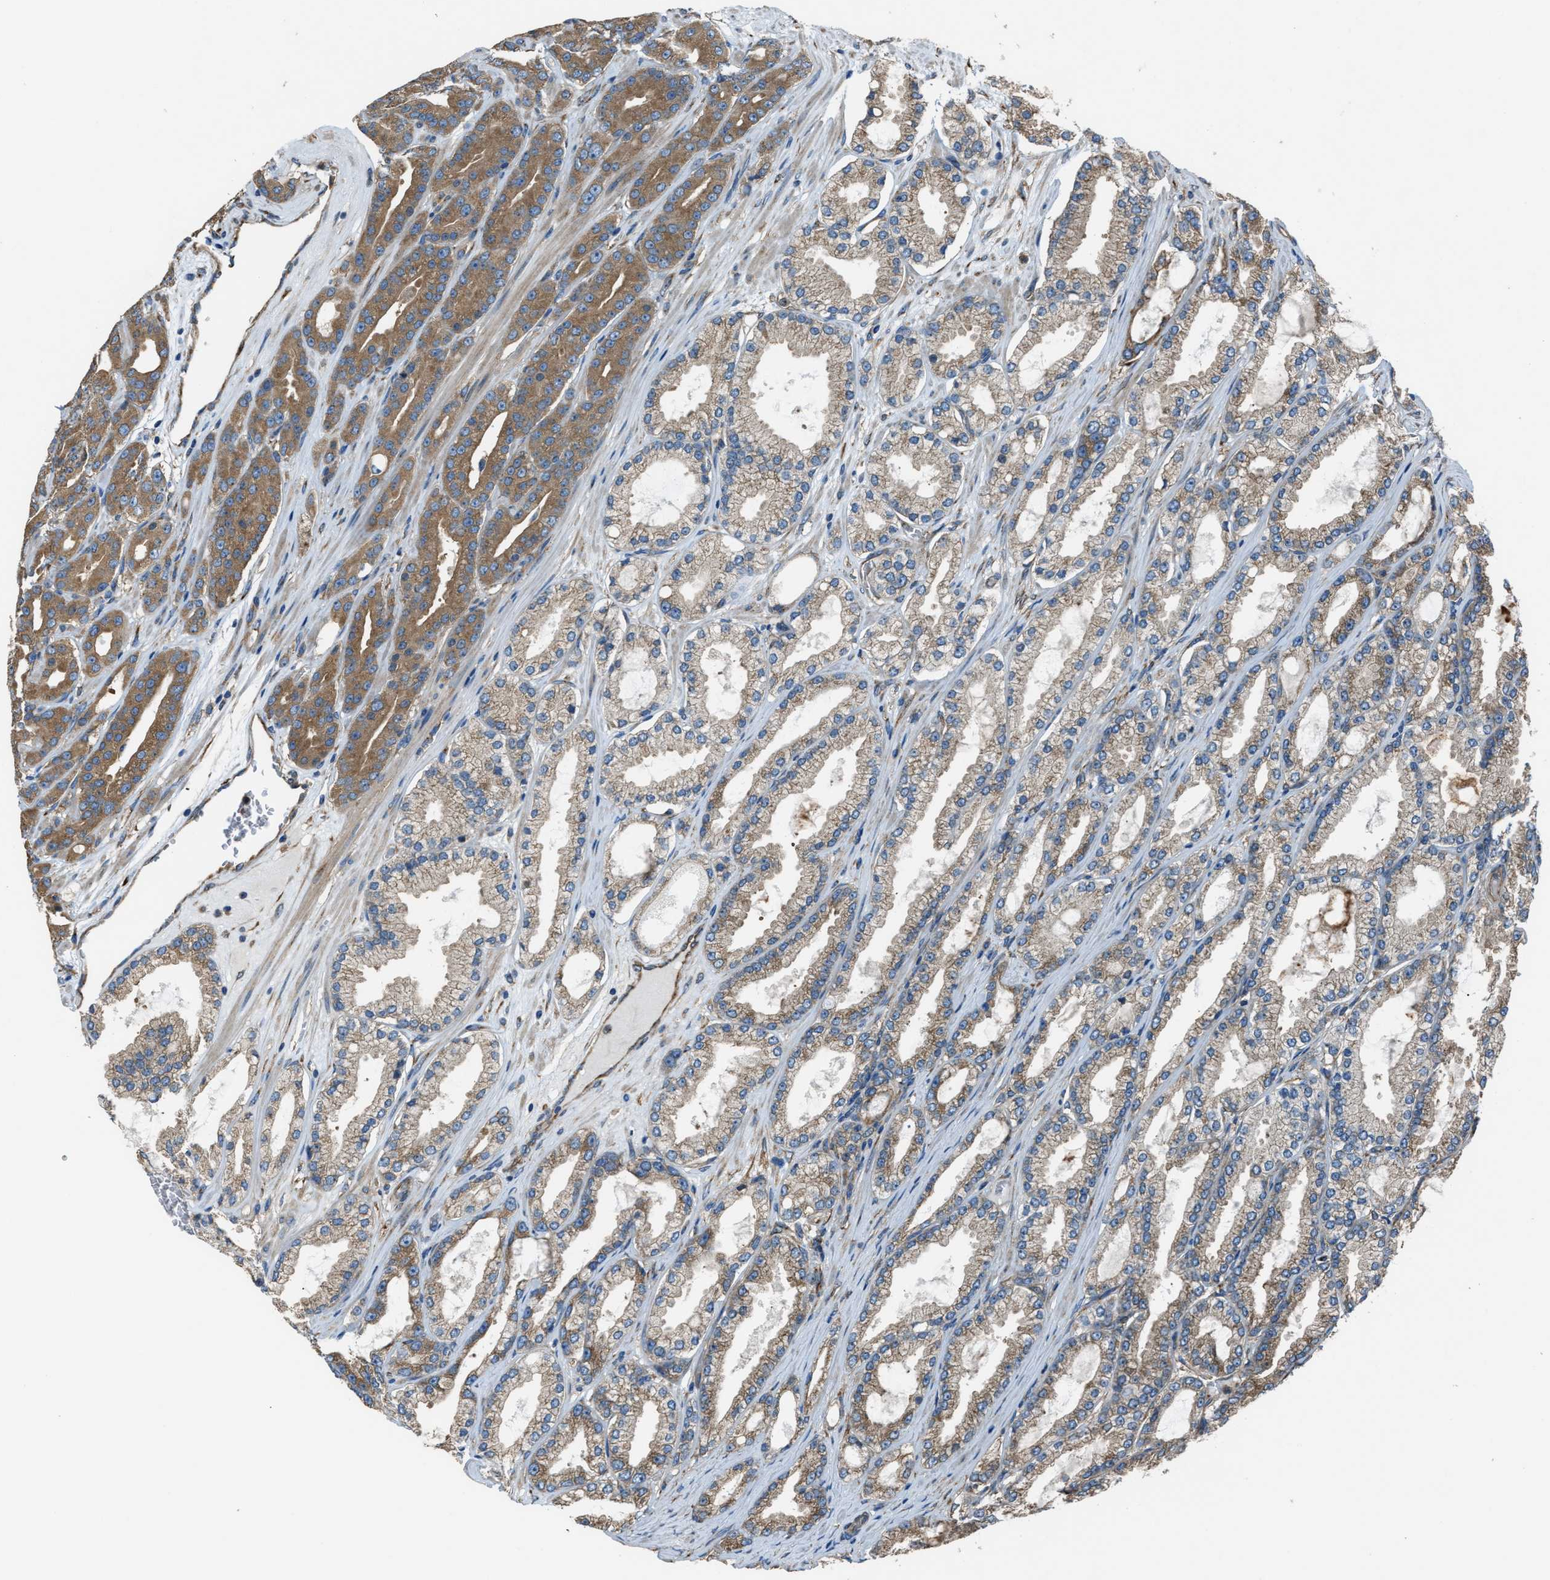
{"staining": {"intensity": "moderate", "quantity": ">75%", "location": "cytoplasmic/membranous"}, "tissue": "prostate cancer", "cell_type": "Tumor cells", "image_type": "cancer", "snomed": [{"axis": "morphology", "description": "Adenocarcinoma, High grade"}, {"axis": "topography", "description": "Prostate"}], "caption": "Prostate high-grade adenocarcinoma stained with a brown dye shows moderate cytoplasmic/membranous positive expression in about >75% of tumor cells.", "gene": "TRPC1", "patient": {"sex": "male", "age": 71}}